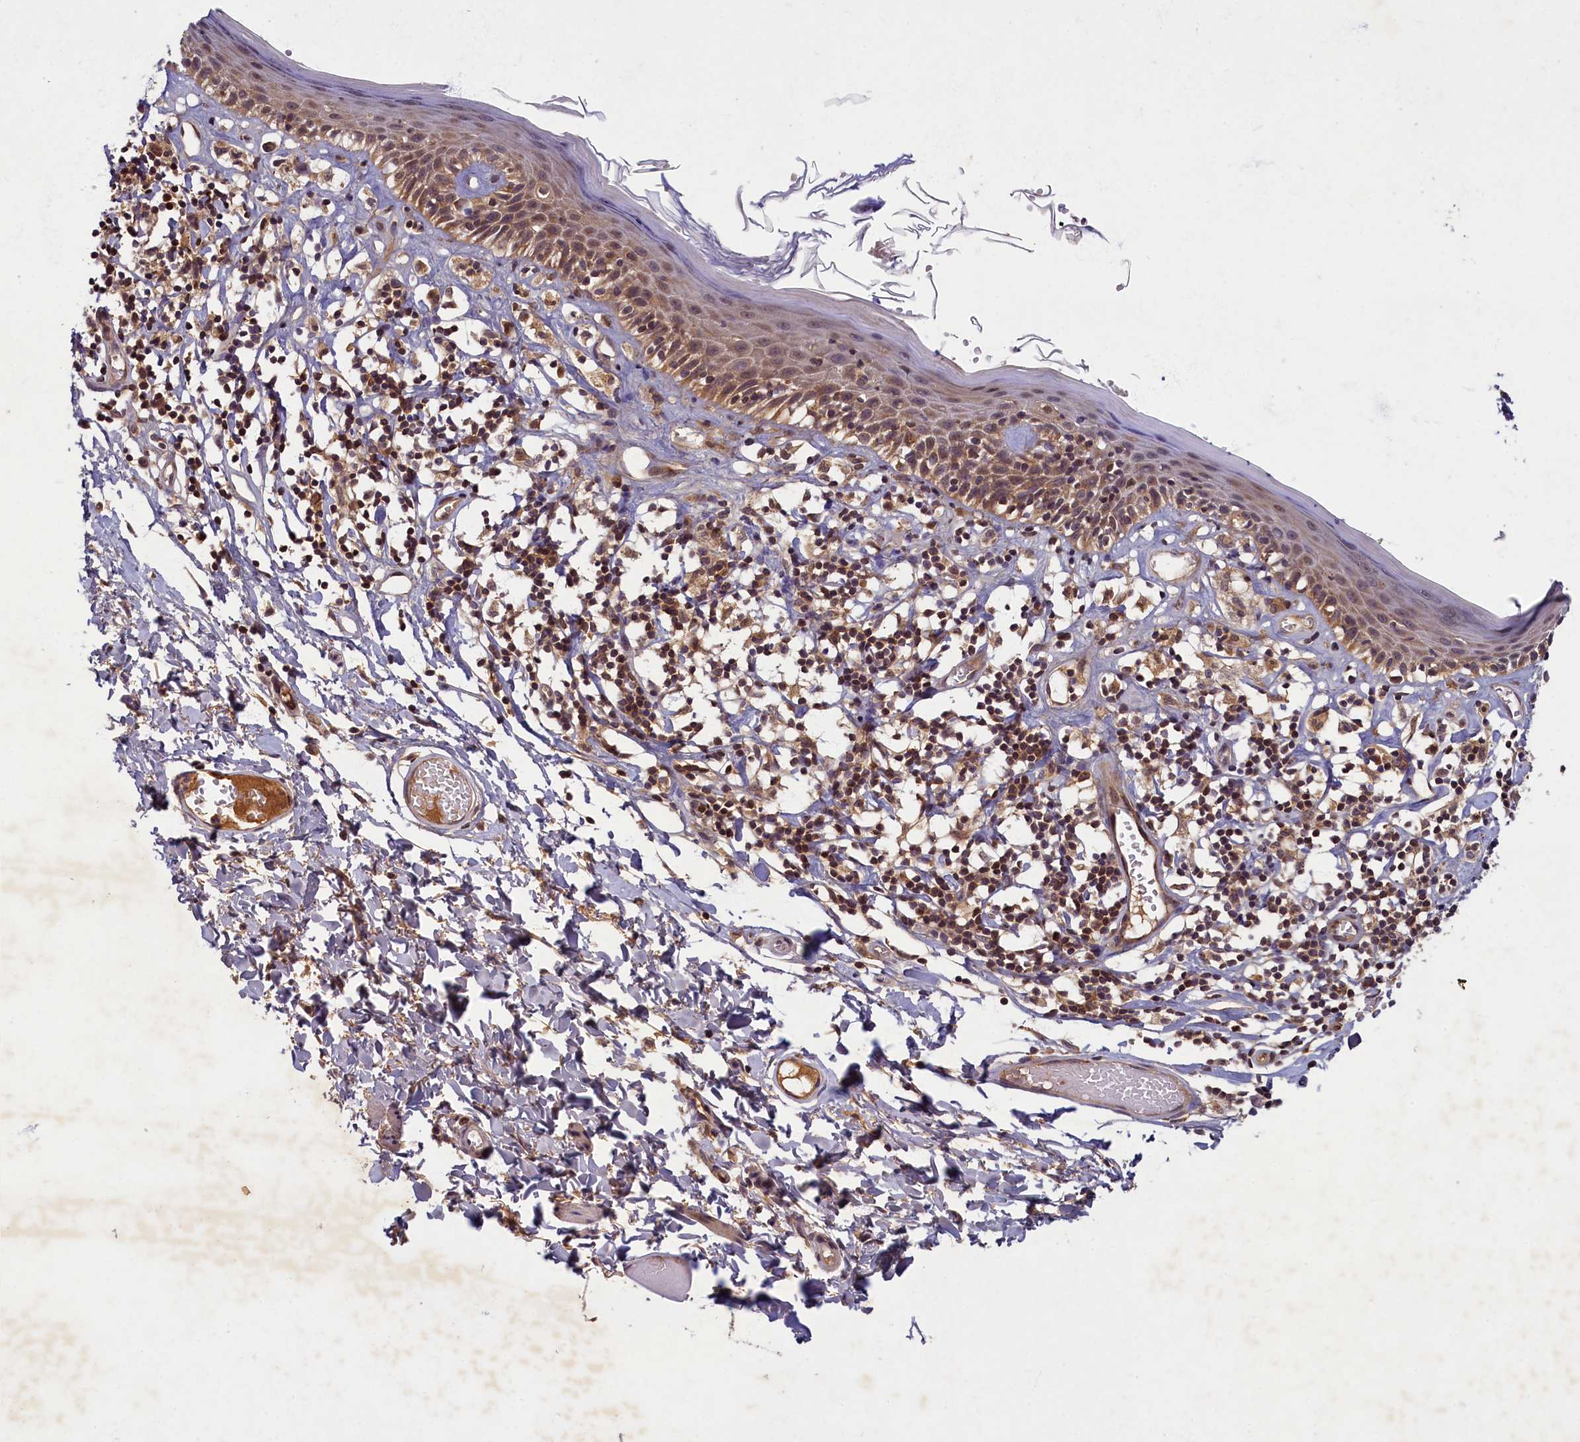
{"staining": {"intensity": "moderate", "quantity": "25%-75%", "location": "cytoplasmic/membranous"}, "tissue": "skin", "cell_type": "Epidermal cells", "image_type": "normal", "snomed": [{"axis": "morphology", "description": "Normal tissue, NOS"}, {"axis": "topography", "description": "Adipose tissue"}, {"axis": "topography", "description": "Vascular tissue"}, {"axis": "topography", "description": "Vulva"}, {"axis": "topography", "description": "Peripheral nerve tissue"}], "caption": "Unremarkable skin demonstrates moderate cytoplasmic/membranous staining in approximately 25%-75% of epidermal cells.", "gene": "BICD1", "patient": {"sex": "female", "age": 86}}